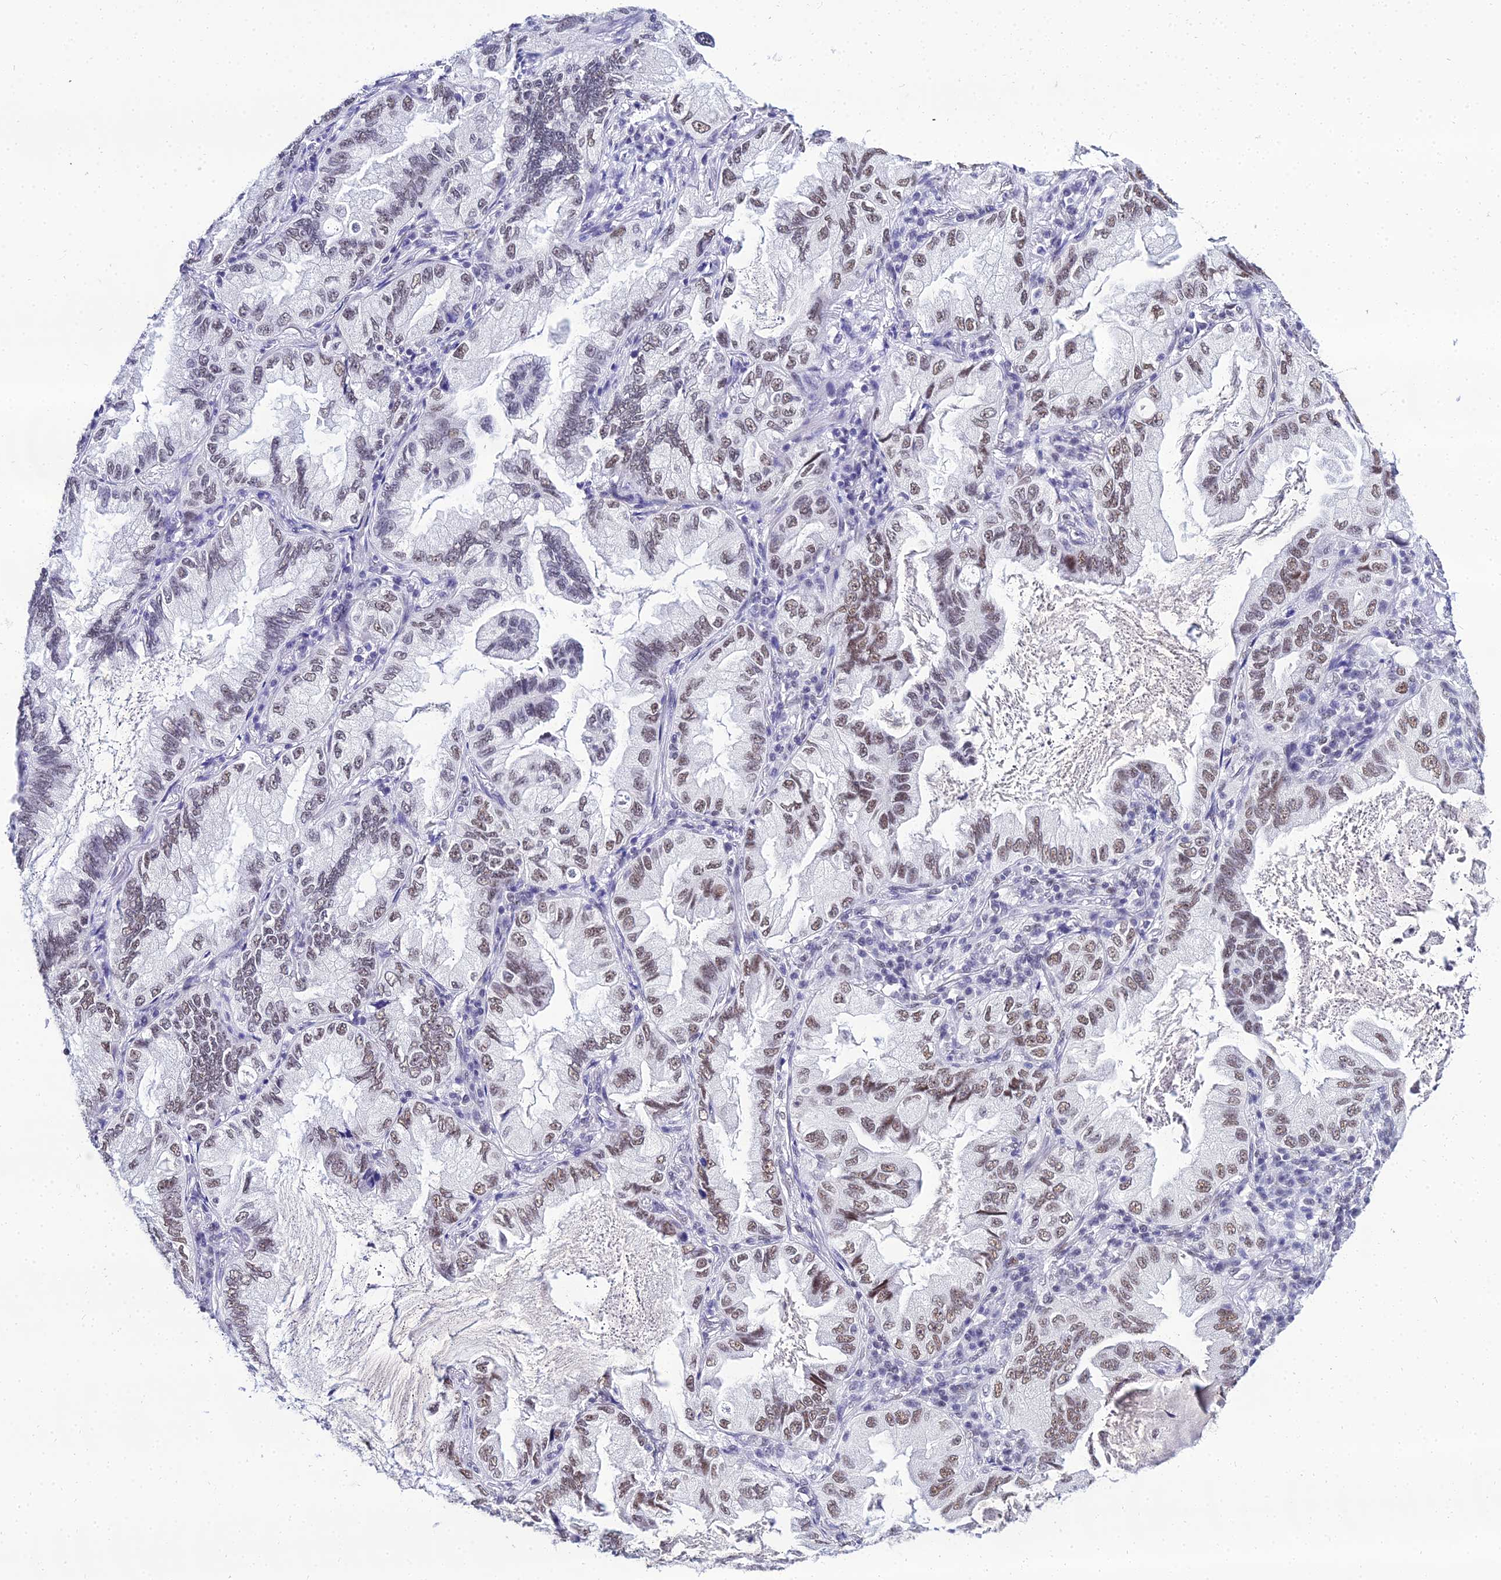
{"staining": {"intensity": "moderate", "quantity": "25%-75%", "location": "nuclear"}, "tissue": "lung cancer", "cell_type": "Tumor cells", "image_type": "cancer", "snomed": [{"axis": "morphology", "description": "Adenocarcinoma, NOS"}, {"axis": "topography", "description": "Lung"}], "caption": "High-magnification brightfield microscopy of adenocarcinoma (lung) stained with DAB (3,3'-diaminobenzidine) (brown) and counterstained with hematoxylin (blue). tumor cells exhibit moderate nuclear expression is appreciated in approximately25%-75% of cells.", "gene": "PPP4R2", "patient": {"sex": "female", "age": 69}}